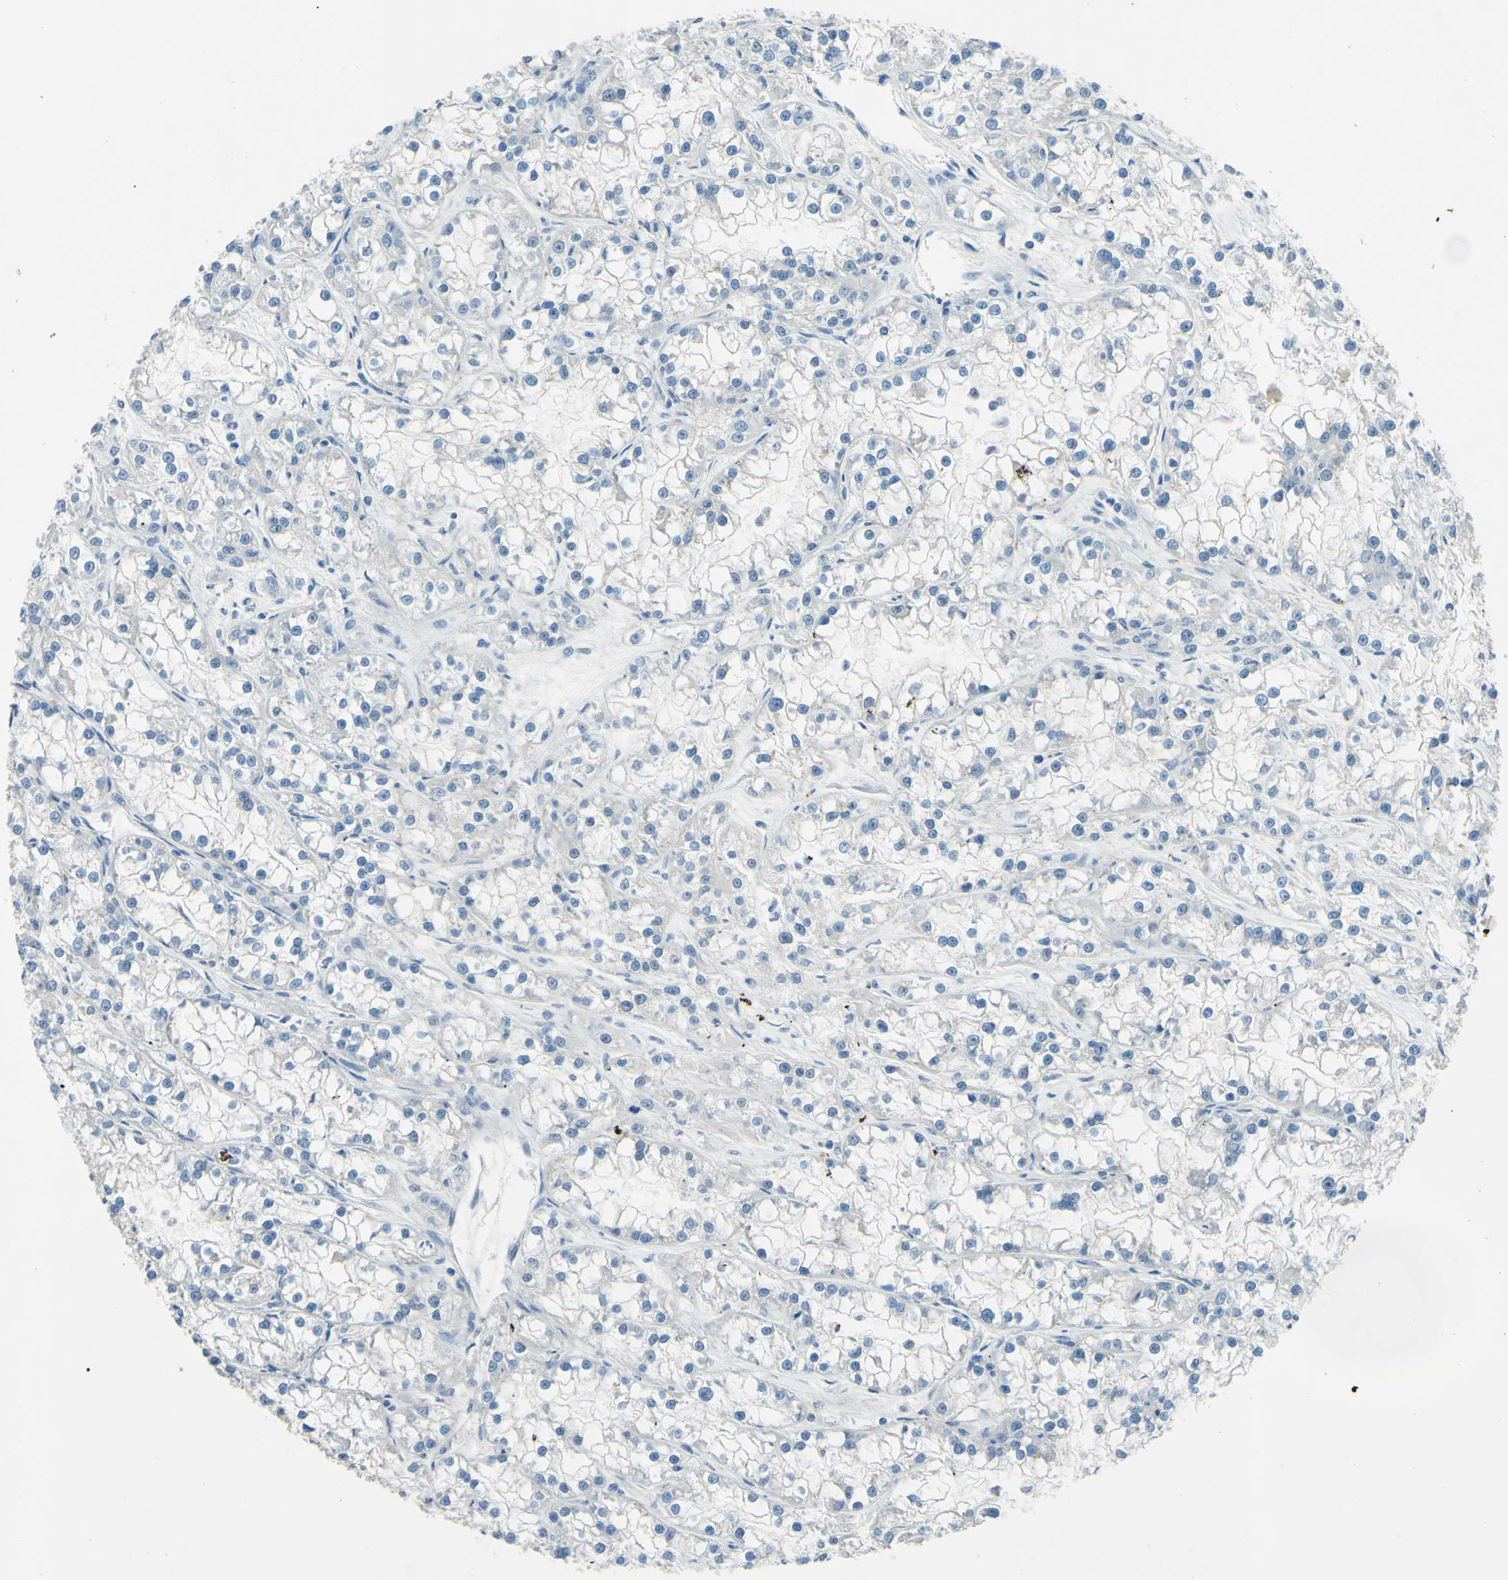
{"staining": {"intensity": "negative", "quantity": "none", "location": "none"}, "tissue": "renal cancer", "cell_type": "Tumor cells", "image_type": "cancer", "snomed": [{"axis": "morphology", "description": "Adenocarcinoma, NOS"}, {"axis": "topography", "description": "Kidney"}], "caption": "This micrograph is of adenocarcinoma (renal) stained with IHC to label a protein in brown with the nuclei are counter-stained blue. There is no positivity in tumor cells. (Stains: DAB IHC with hematoxylin counter stain, Microscopy: brightfield microscopy at high magnification).", "gene": "CDH10", "patient": {"sex": "female", "age": 52}}